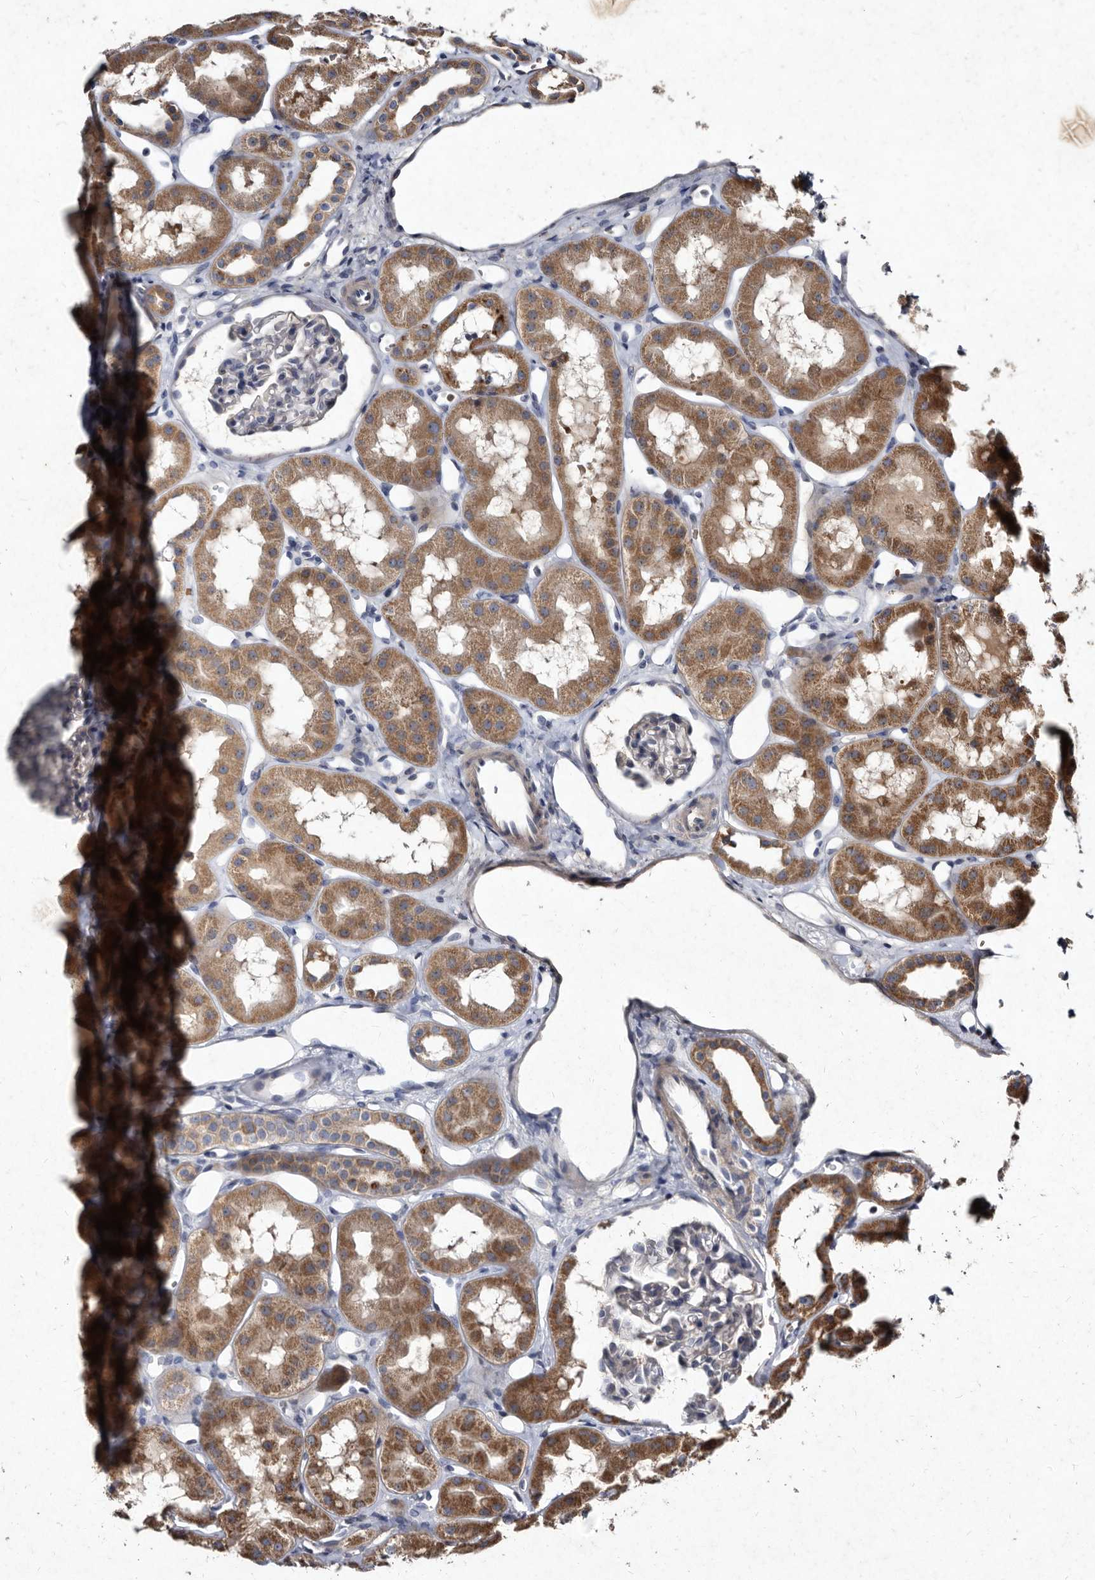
{"staining": {"intensity": "negative", "quantity": "none", "location": "none"}, "tissue": "kidney", "cell_type": "Cells in glomeruli", "image_type": "normal", "snomed": [{"axis": "morphology", "description": "Normal tissue, NOS"}, {"axis": "topography", "description": "Kidney"}], "caption": "Immunohistochemistry (IHC) histopathology image of normal kidney: kidney stained with DAB (3,3'-diaminobenzidine) reveals no significant protein positivity in cells in glomeruli. (Brightfield microscopy of DAB IHC at high magnification).", "gene": "YPEL1", "patient": {"sex": "male", "age": 16}}